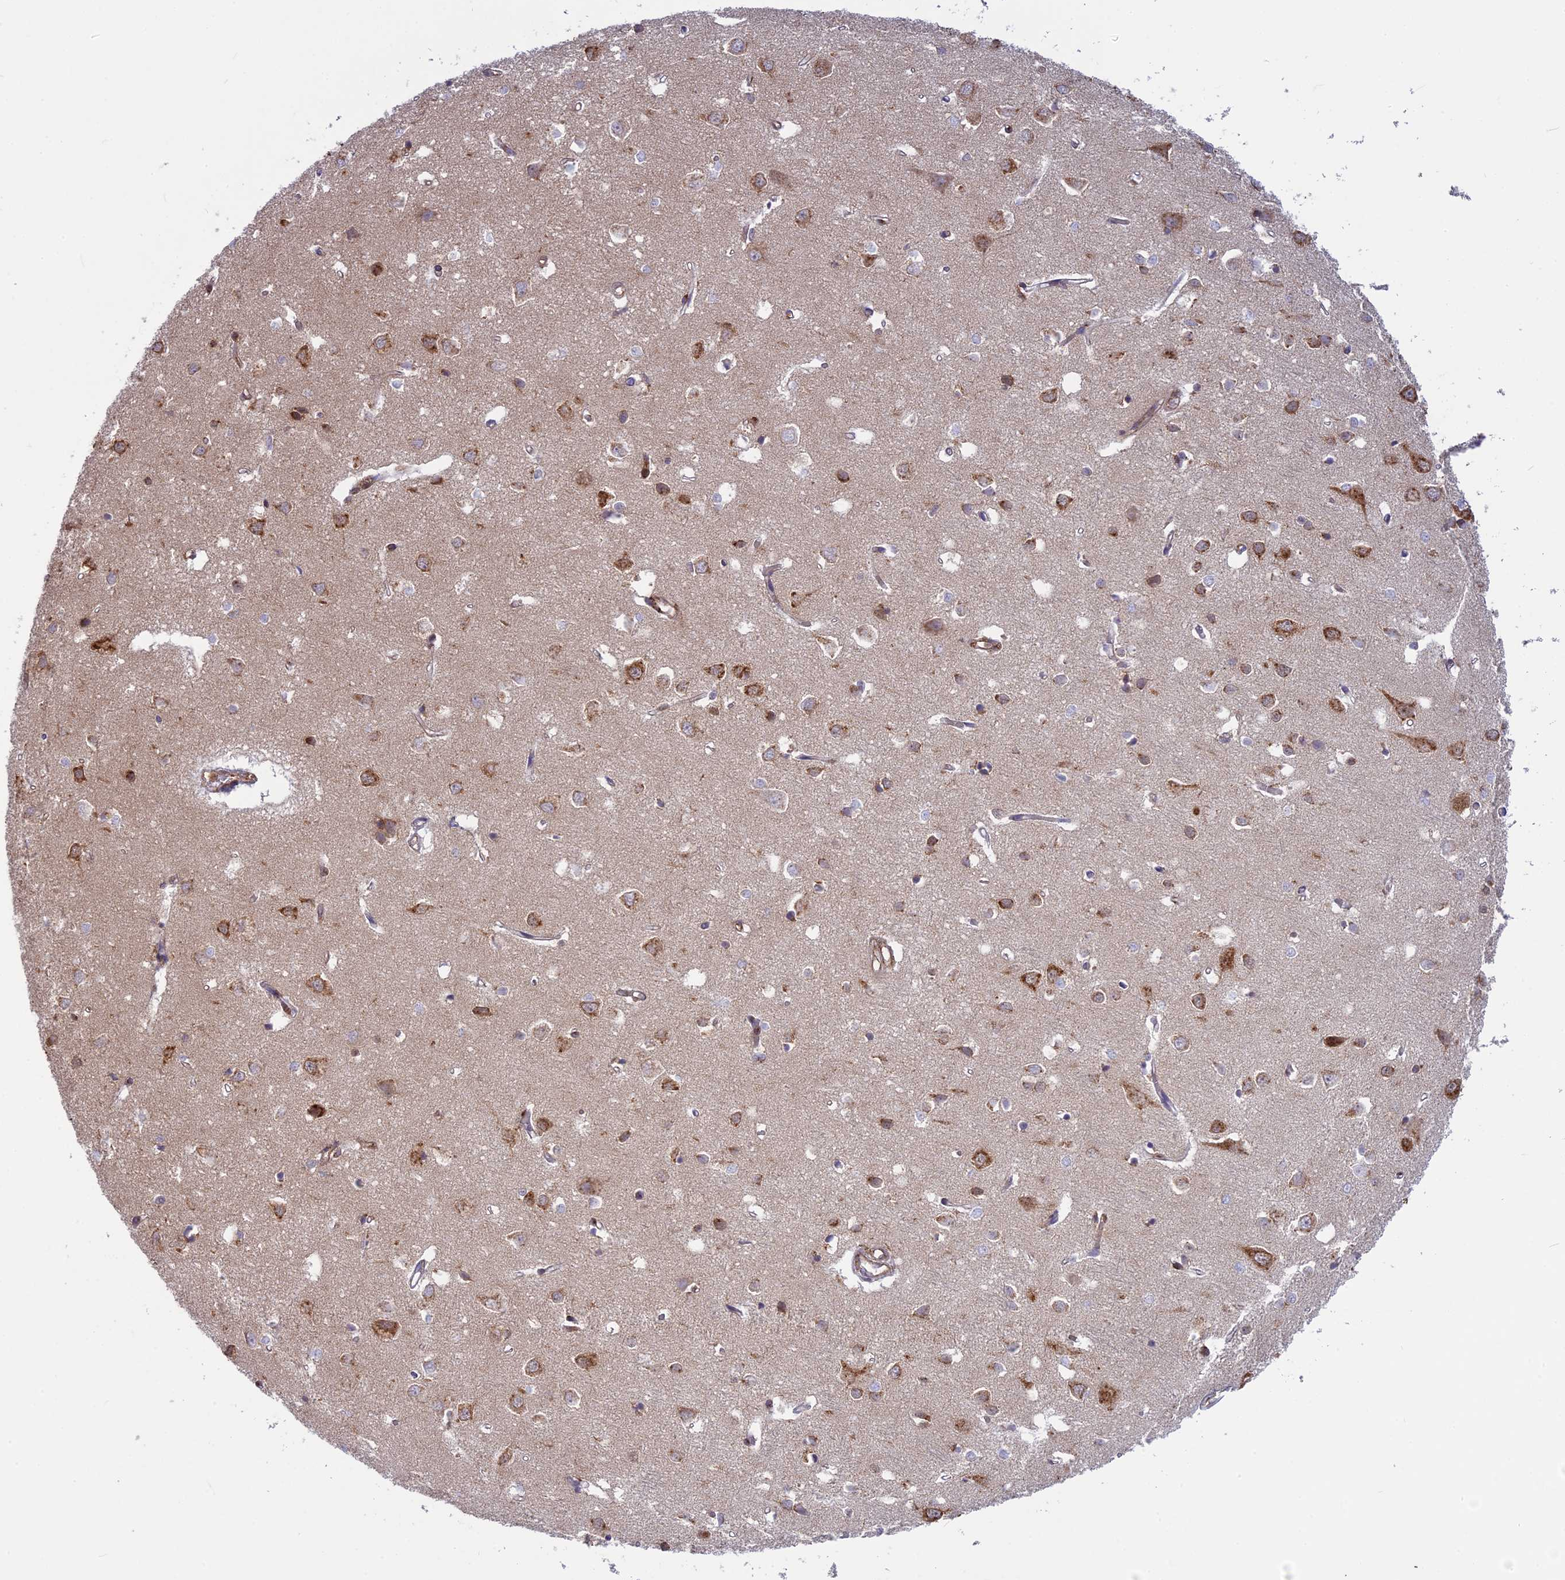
{"staining": {"intensity": "moderate", "quantity": "25%-75%", "location": "cytoplasmic/membranous"}, "tissue": "cerebral cortex", "cell_type": "Endothelial cells", "image_type": "normal", "snomed": [{"axis": "morphology", "description": "Normal tissue, NOS"}, {"axis": "topography", "description": "Cerebral cortex"}], "caption": "Immunohistochemical staining of unremarkable human cerebral cortex exhibits moderate cytoplasmic/membranous protein staining in about 25%-75% of endothelial cells.", "gene": "CLINT1", "patient": {"sex": "female", "age": 64}}